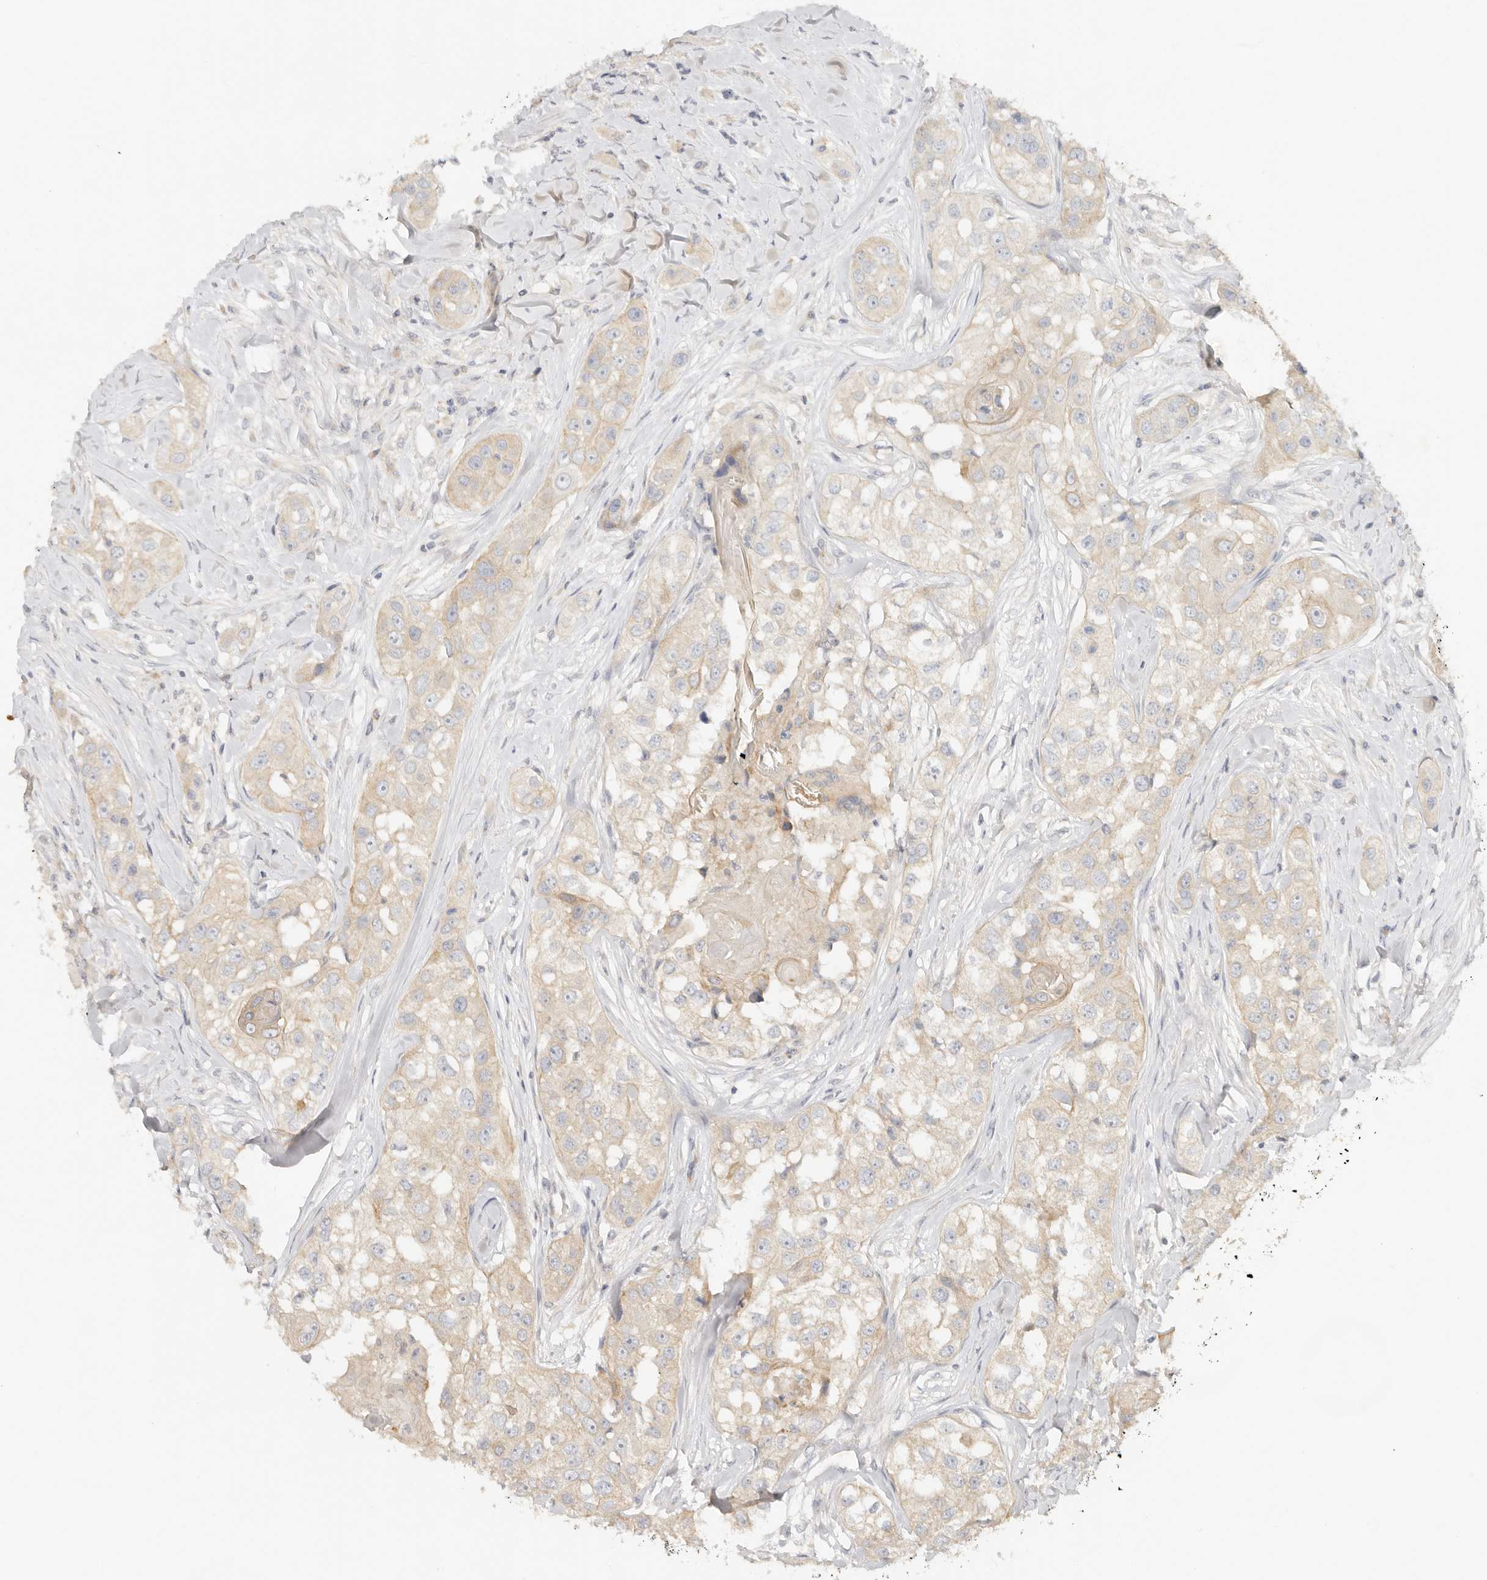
{"staining": {"intensity": "weak", "quantity": "<25%", "location": "cytoplasmic/membranous"}, "tissue": "head and neck cancer", "cell_type": "Tumor cells", "image_type": "cancer", "snomed": [{"axis": "morphology", "description": "Normal tissue, NOS"}, {"axis": "morphology", "description": "Squamous cell carcinoma, NOS"}, {"axis": "topography", "description": "Skeletal muscle"}, {"axis": "topography", "description": "Head-Neck"}], "caption": "This photomicrograph is of head and neck cancer stained with IHC to label a protein in brown with the nuclei are counter-stained blue. There is no positivity in tumor cells. (DAB (3,3'-diaminobenzidine) immunohistochemistry (IHC) with hematoxylin counter stain).", "gene": "HECTD3", "patient": {"sex": "male", "age": 51}}